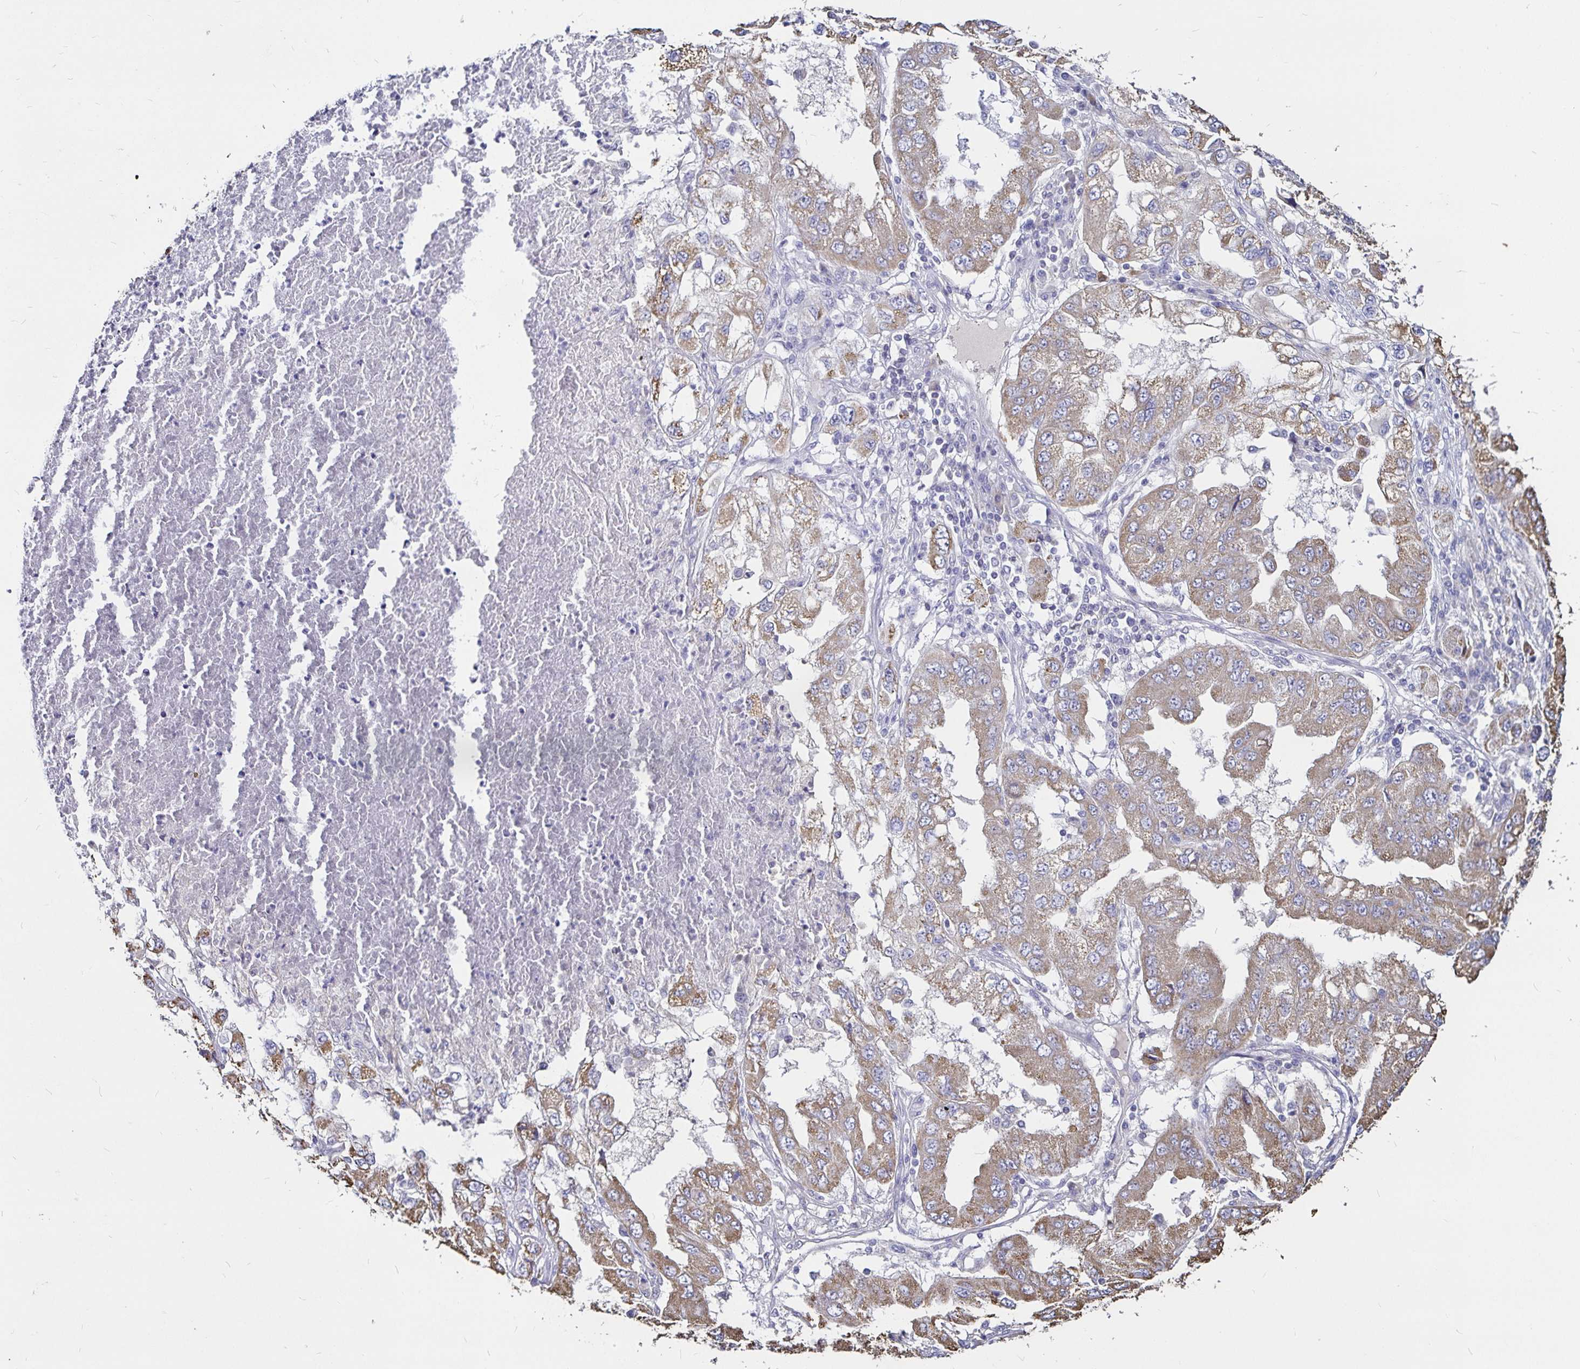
{"staining": {"intensity": "weak", "quantity": "25%-75%", "location": "cytoplasmic/membranous"}, "tissue": "lung cancer", "cell_type": "Tumor cells", "image_type": "cancer", "snomed": [{"axis": "morphology", "description": "Adenocarcinoma, NOS"}, {"axis": "morphology", "description": "Adenocarcinoma primary or metastatic"}, {"axis": "topography", "description": "Lung"}], "caption": "A brown stain shows weak cytoplasmic/membranous staining of a protein in lung adenocarcinoma primary or metastatic tumor cells.", "gene": "PGAM2", "patient": {"sex": "male", "age": 74}}